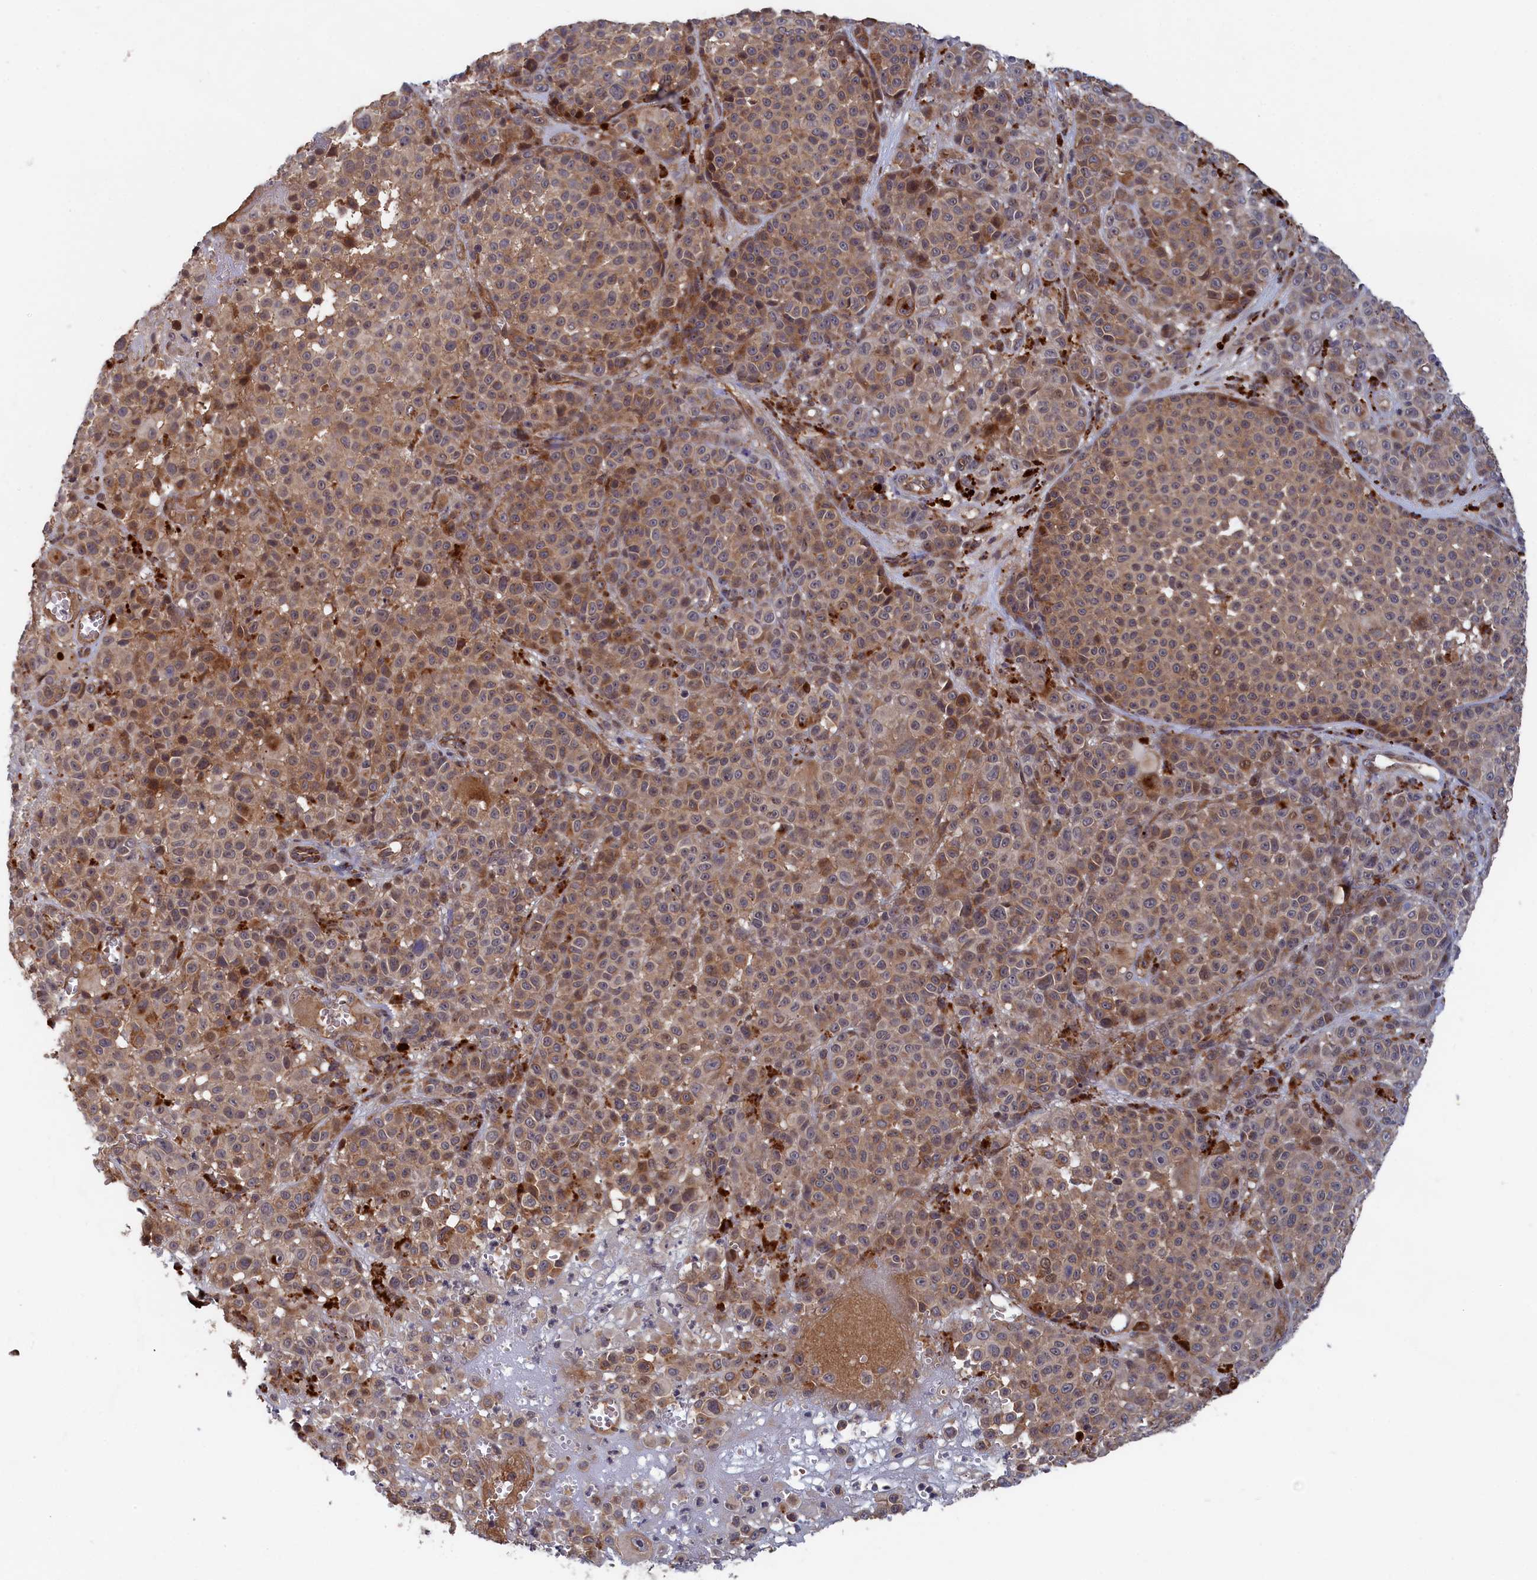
{"staining": {"intensity": "moderate", "quantity": ">75%", "location": "cytoplasmic/membranous"}, "tissue": "melanoma", "cell_type": "Tumor cells", "image_type": "cancer", "snomed": [{"axis": "morphology", "description": "Malignant melanoma, NOS"}, {"axis": "topography", "description": "Skin"}], "caption": "Immunohistochemistry image of neoplastic tissue: human malignant melanoma stained using immunohistochemistry shows medium levels of moderate protein expression localized specifically in the cytoplasmic/membranous of tumor cells, appearing as a cytoplasmic/membranous brown color.", "gene": "TRAPPC2L", "patient": {"sex": "female", "age": 94}}